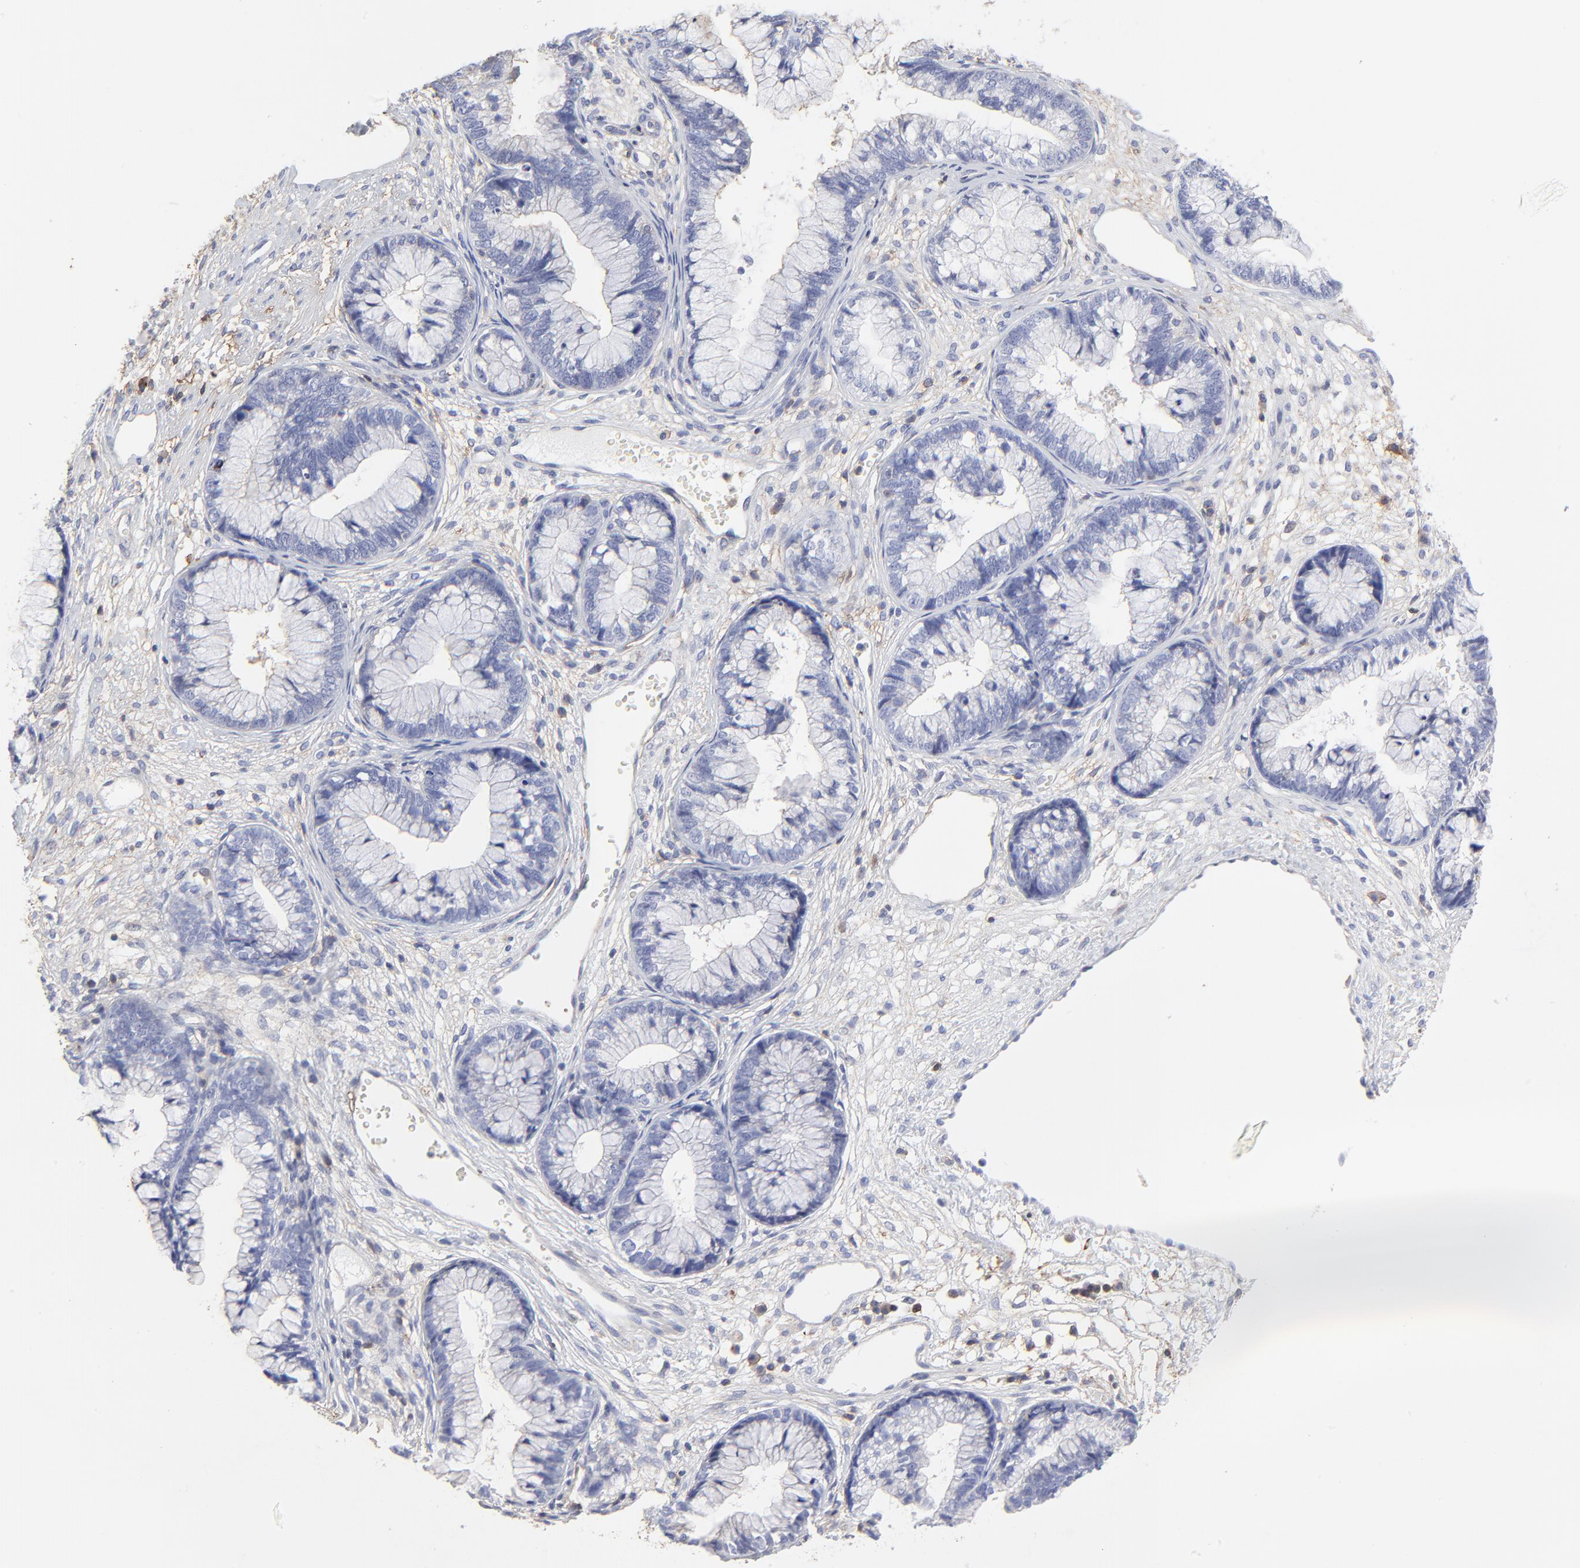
{"staining": {"intensity": "negative", "quantity": "none", "location": "none"}, "tissue": "cervical cancer", "cell_type": "Tumor cells", "image_type": "cancer", "snomed": [{"axis": "morphology", "description": "Adenocarcinoma, NOS"}, {"axis": "topography", "description": "Cervix"}], "caption": "Immunohistochemistry (IHC) histopathology image of human adenocarcinoma (cervical) stained for a protein (brown), which reveals no expression in tumor cells. (Brightfield microscopy of DAB IHC at high magnification).", "gene": "ANXA6", "patient": {"sex": "female", "age": 44}}